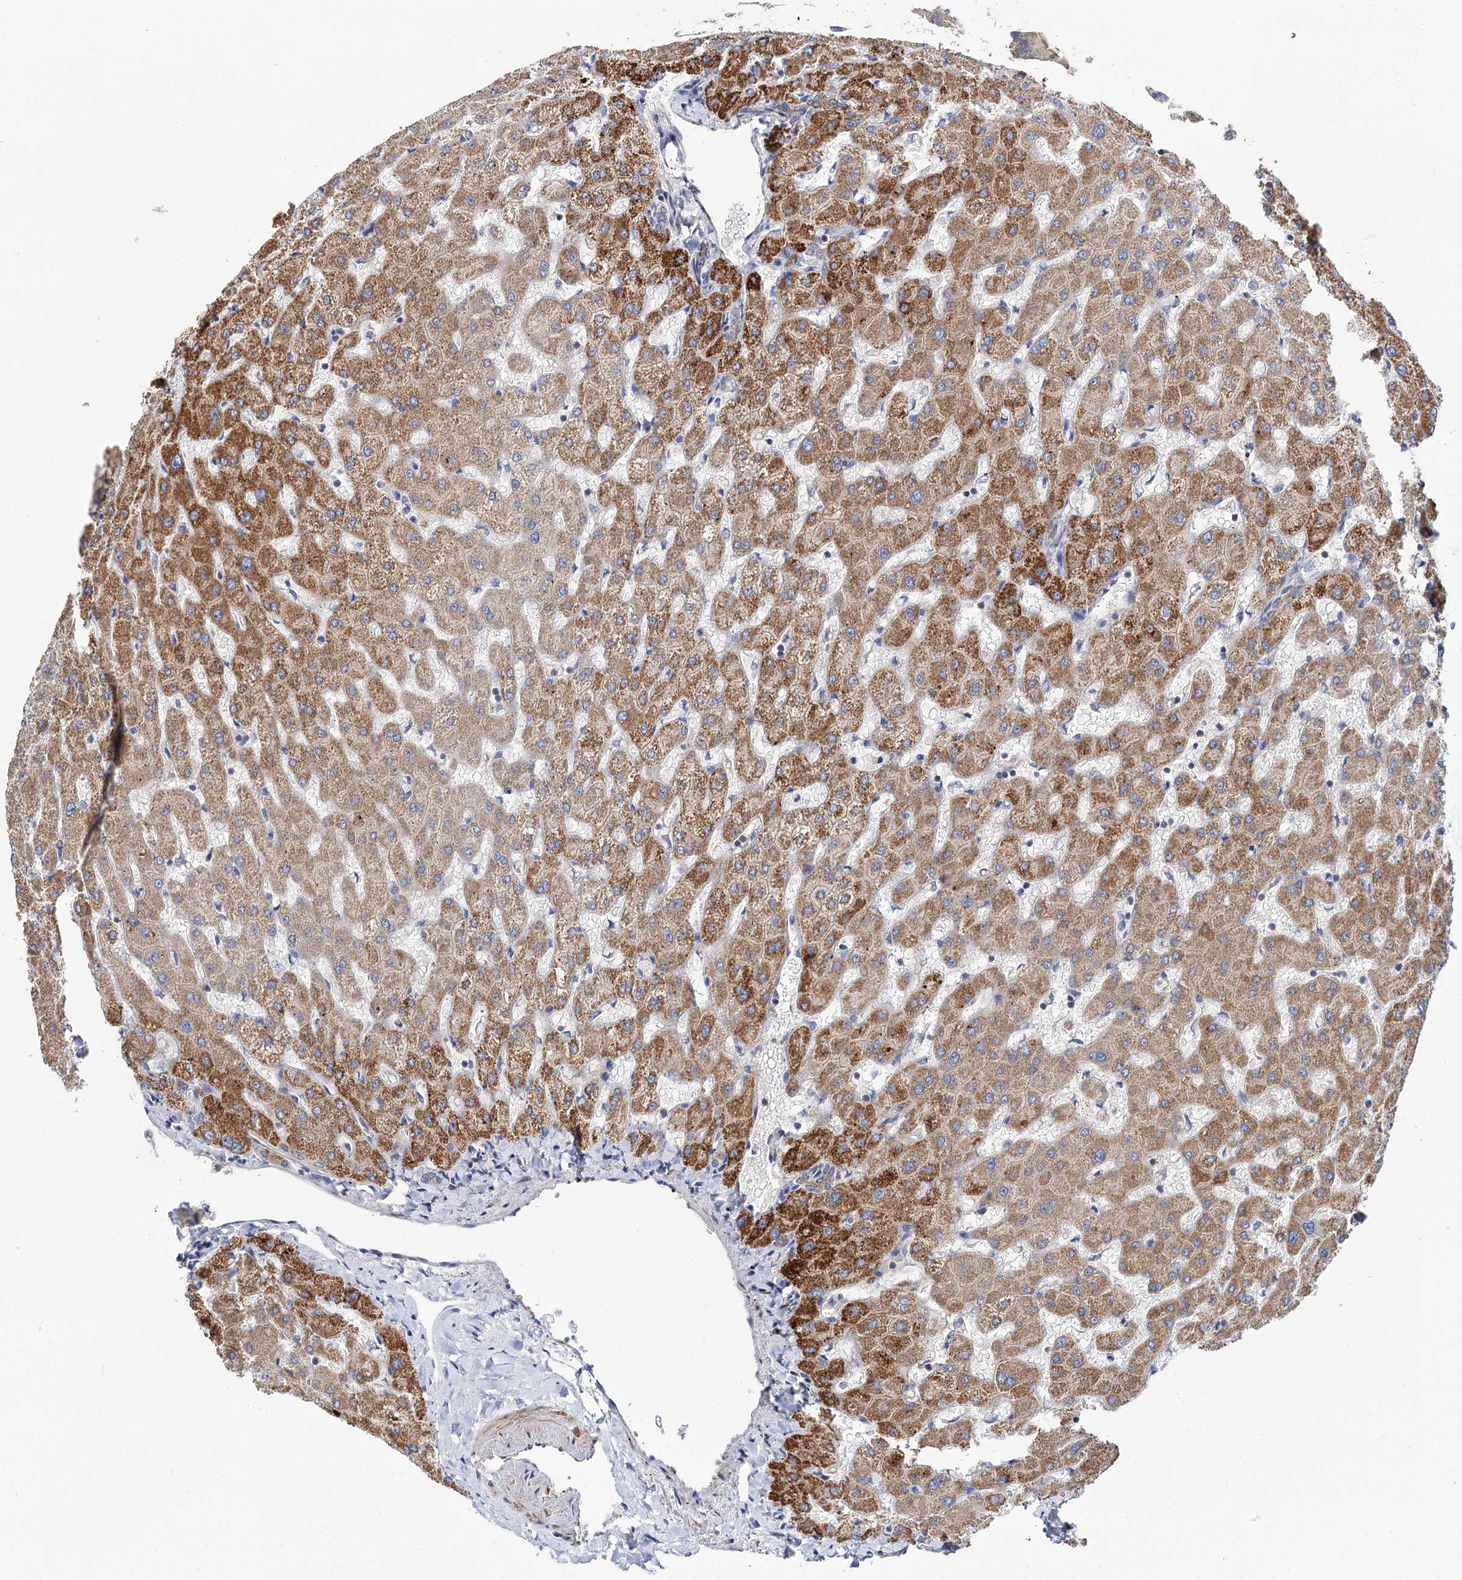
{"staining": {"intensity": "moderate", "quantity": "25%-75%", "location": "cytoplasmic/membranous"}, "tissue": "liver", "cell_type": "Cholangiocytes", "image_type": "normal", "snomed": [{"axis": "morphology", "description": "Normal tissue, NOS"}, {"axis": "topography", "description": "Liver"}], "caption": "Immunohistochemical staining of unremarkable liver displays 25%-75% levels of moderate cytoplasmic/membranous protein staining in about 25%-75% of cholangiocytes. (IHC, brightfield microscopy, high magnification).", "gene": "NUDCD2", "patient": {"sex": "female", "age": 63}}